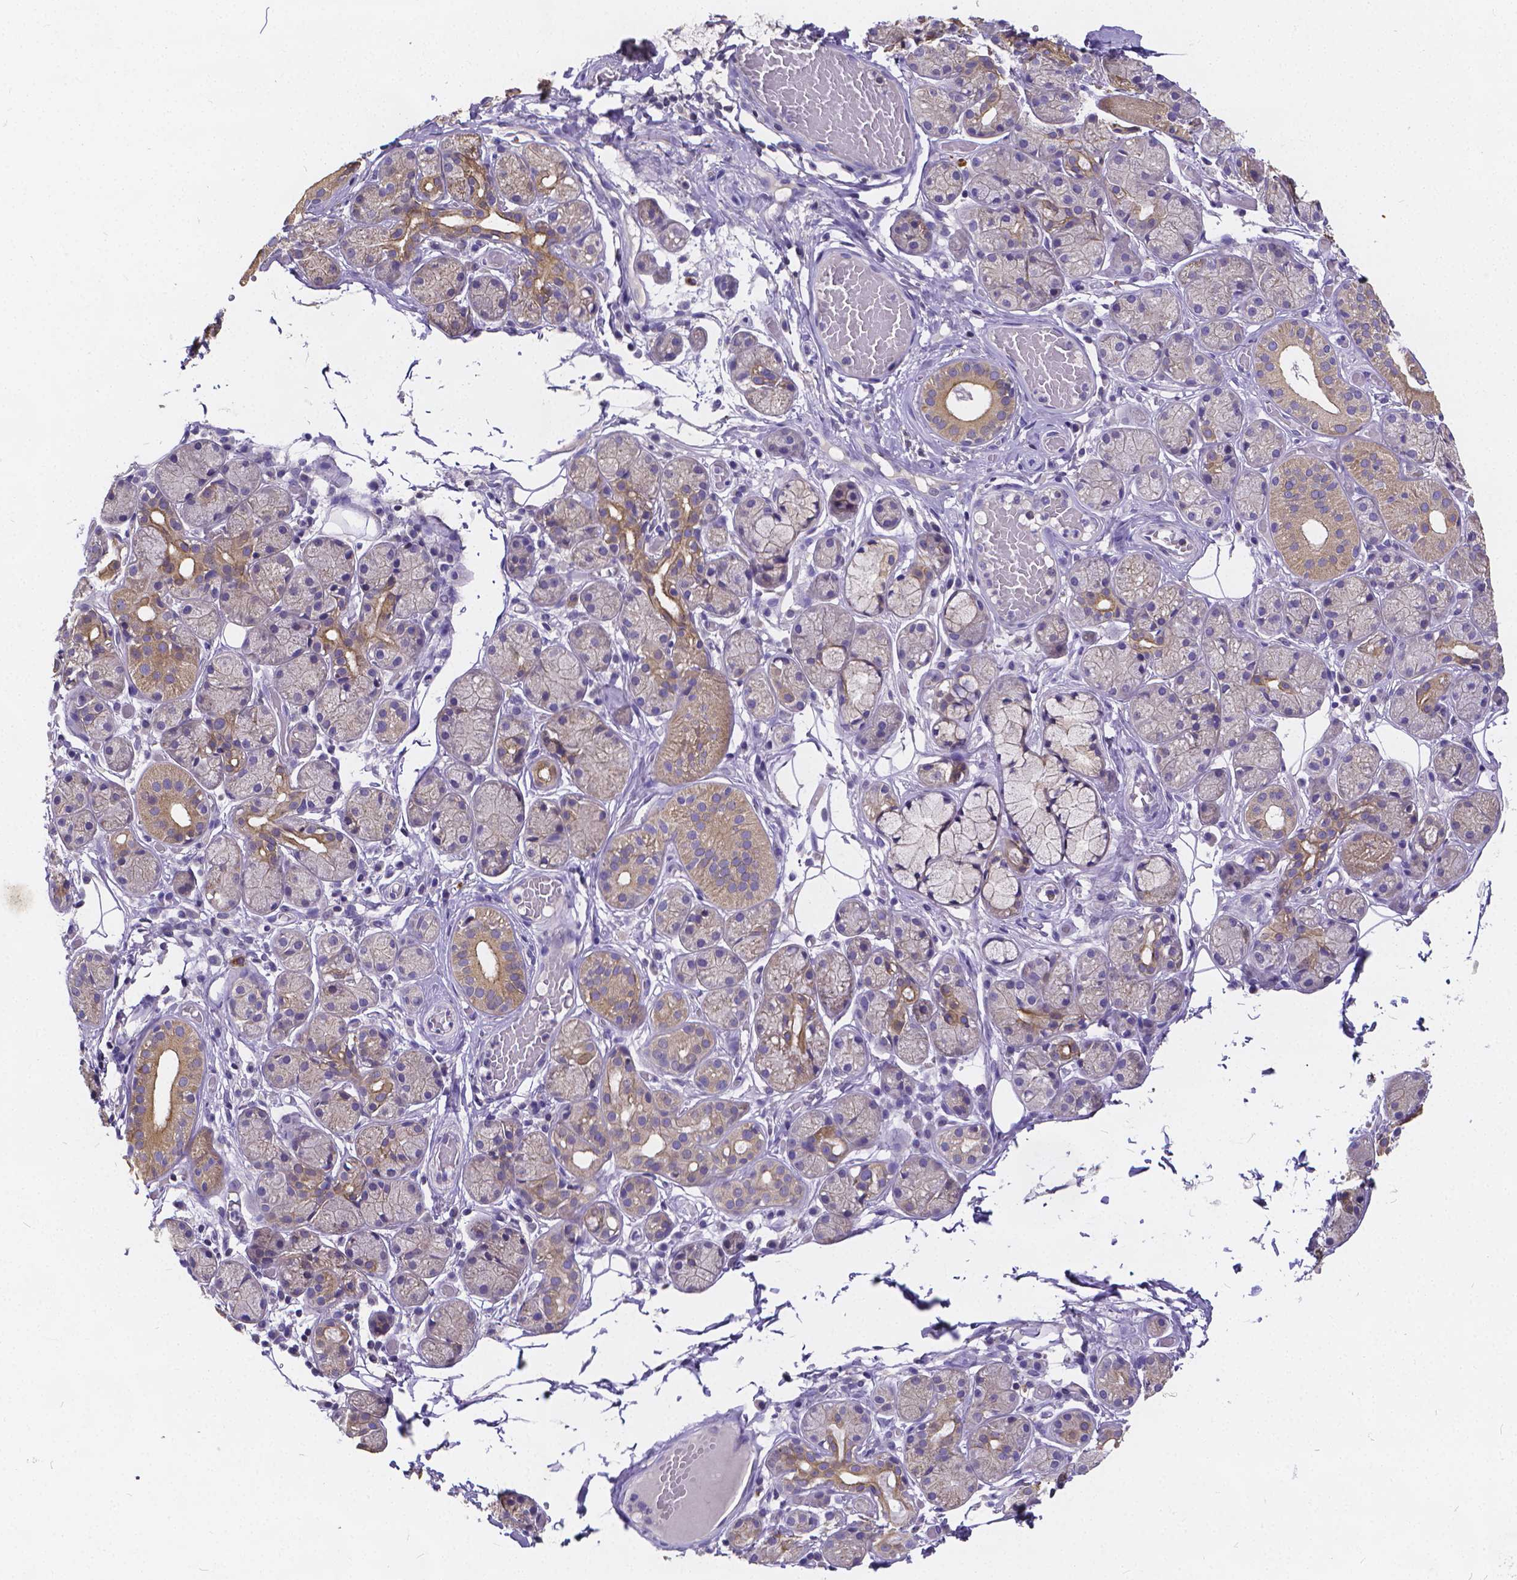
{"staining": {"intensity": "moderate", "quantity": "<25%", "location": "cytoplasmic/membranous"}, "tissue": "salivary gland", "cell_type": "Glandular cells", "image_type": "normal", "snomed": [{"axis": "morphology", "description": "Normal tissue, NOS"}, {"axis": "topography", "description": "Salivary gland"}, {"axis": "topography", "description": "Peripheral nerve tissue"}], "caption": "Immunohistochemistry (DAB (3,3'-diaminobenzidine)) staining of benign salivary gland displays moderate cytoplasmic/membranous protein positivity in about <25% of glandular cells.", "gene": "GLRB", "patient": {"sex": "male", "age": 71}}